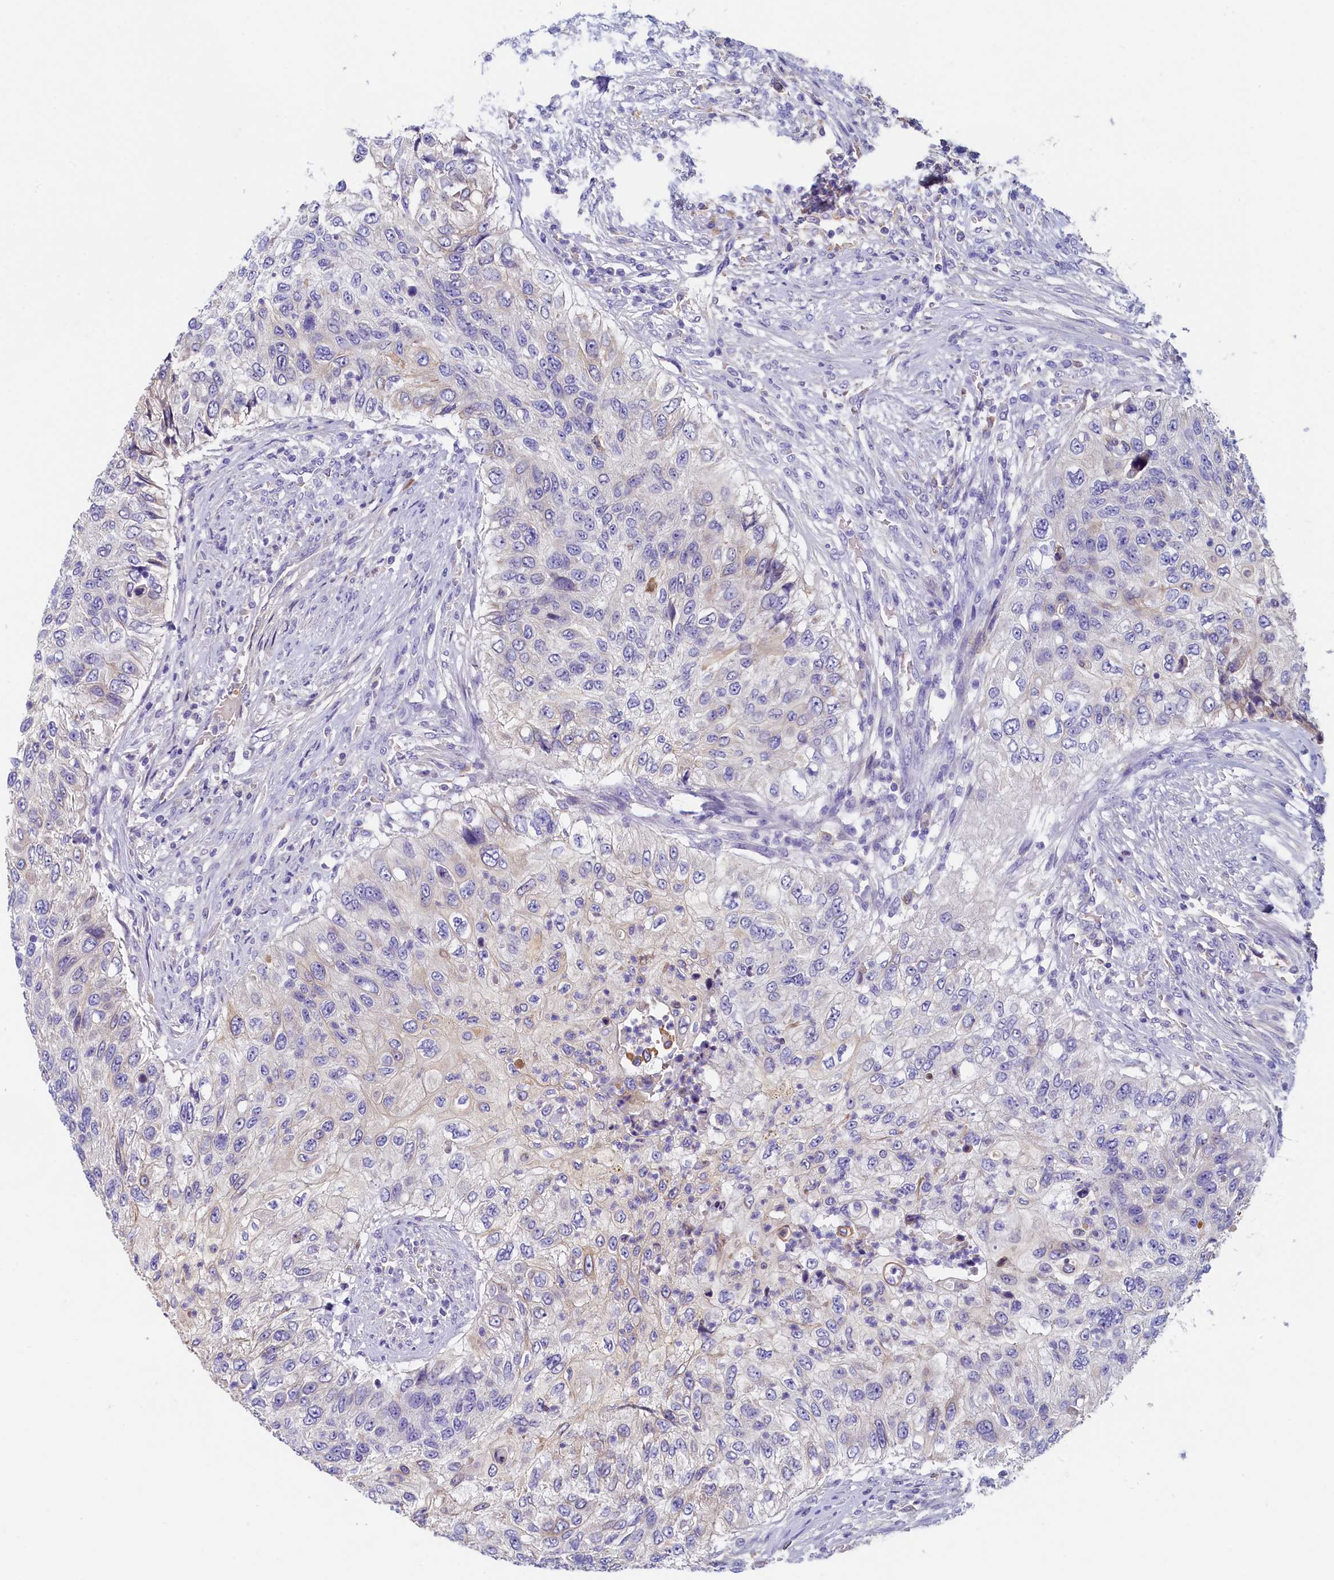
{"staining": {"intensity": "negative", "quantity": "none", "location": "none"}, "tissue": "urothelial cancer", "cell_type": "Tumor cells", "image_type": "cancer", "snomed": [{"axis": "morphology", "description": "Urothelial carcinoma, High grade"}, {"axis": "topography", "description": "Urinary bladder"}], "caption": "This is an IHC micrograph of human urothelial cancer. There is no expression in tumor cells.", "gene": "GUCA1C", "patient": {"sex": "female", "age": 60}}